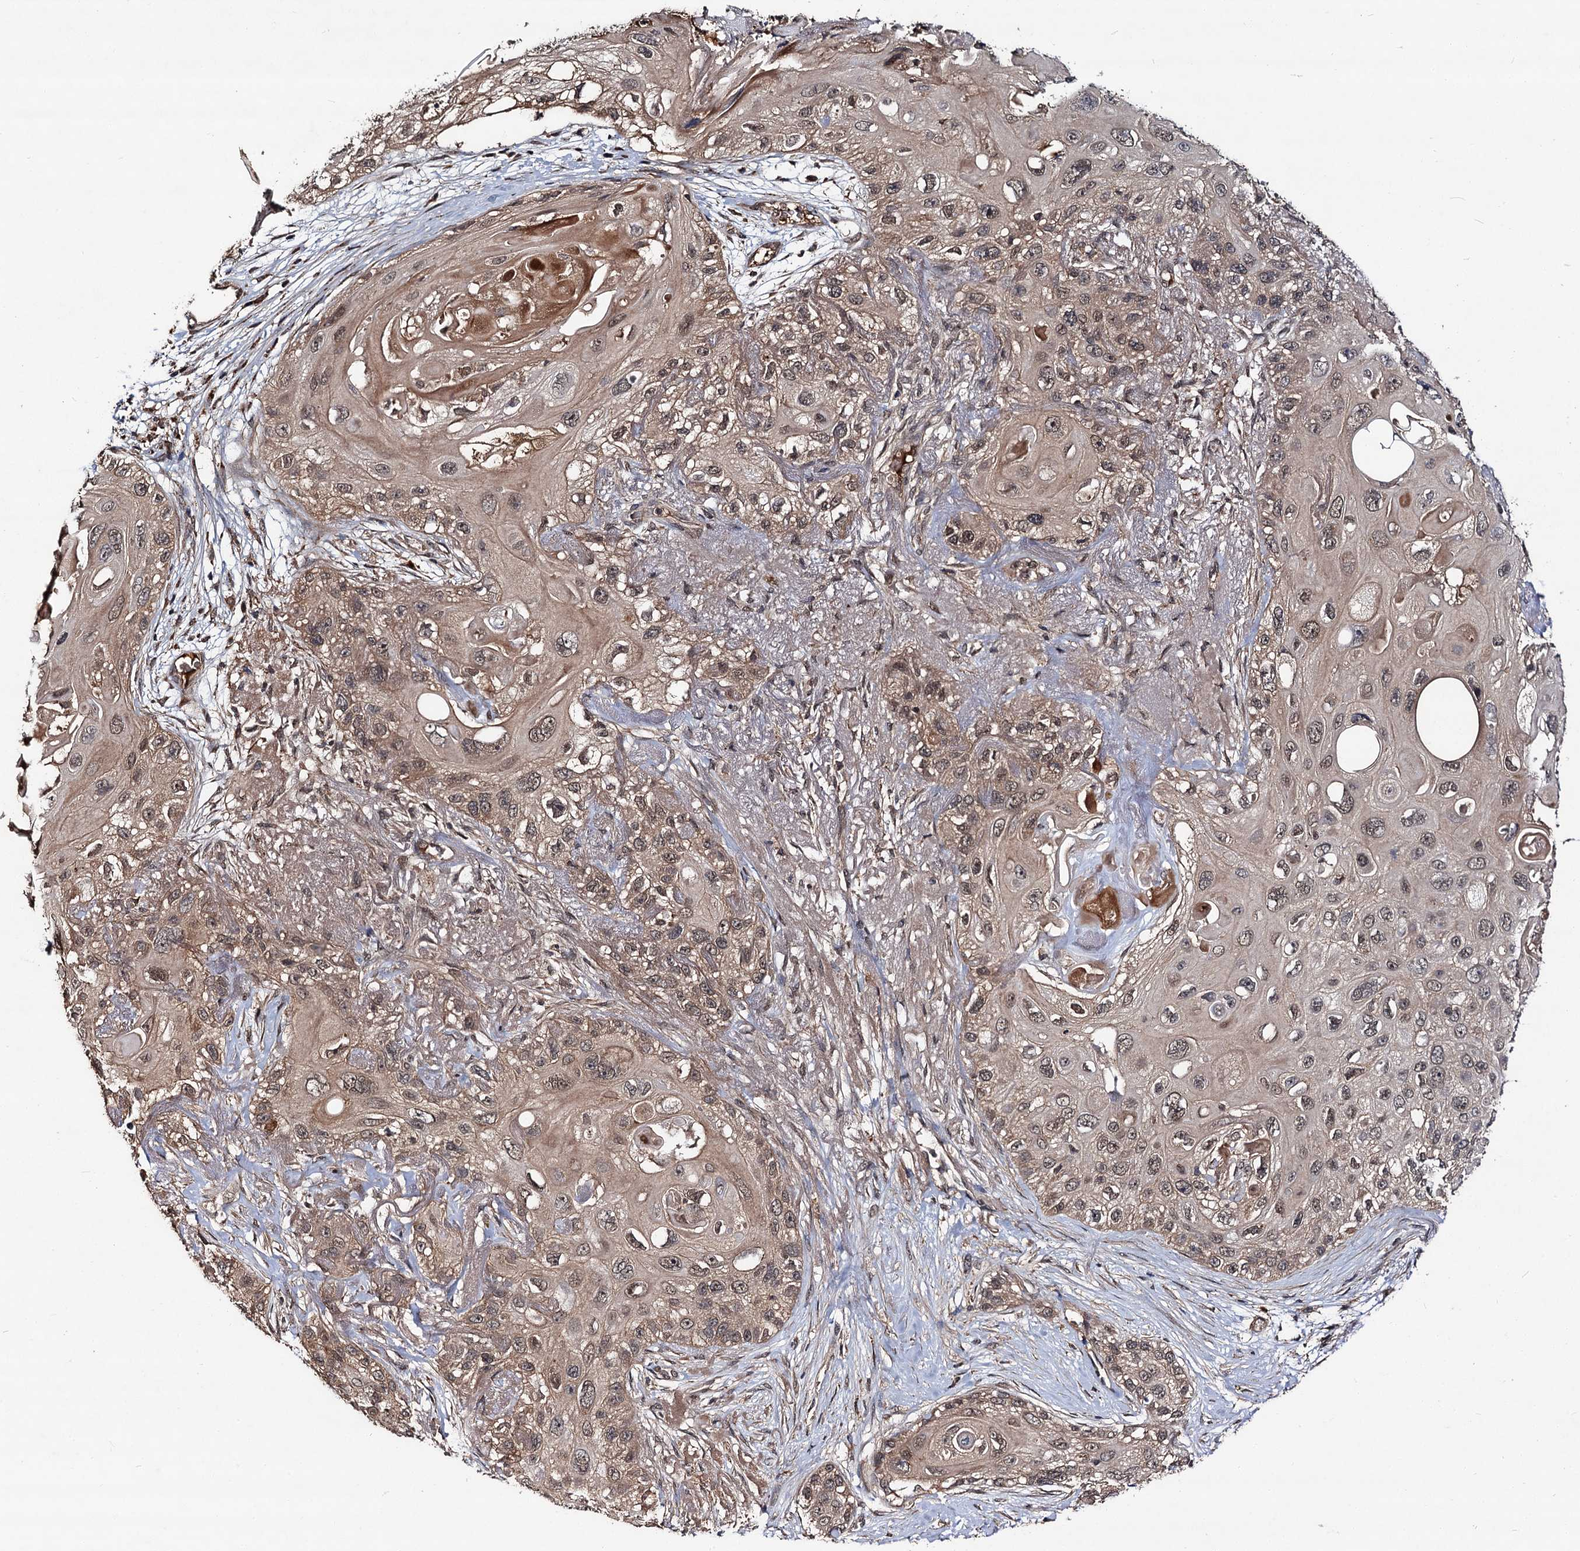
{"staining": {"intensity": "weak", "quantity": ">75%", "location": "cytoplasmic/membranous,nuclear"}, "tissue": "skin cancer", "cell_type": "Tumor cells", "image_type": "cancer", "snomed": [{"axis": "morphology", "description": "Normal tissue, NOS"}, {"axis": "morphology", "description": "Squamous cell carcinoma, NOS"}, {"axis": "topography", "description": "Skin"}], "caption": "IHC photomicrograph of skin cancer (squamous cell carcinoma) stained for a protein (brown), which demonstrates low levels of weak cytoplasmic/membranous and nuclear expression in approximately >75% of tumor cells.", "gene": "MBD6", "patient": {"sex": "male", "age": 72}}